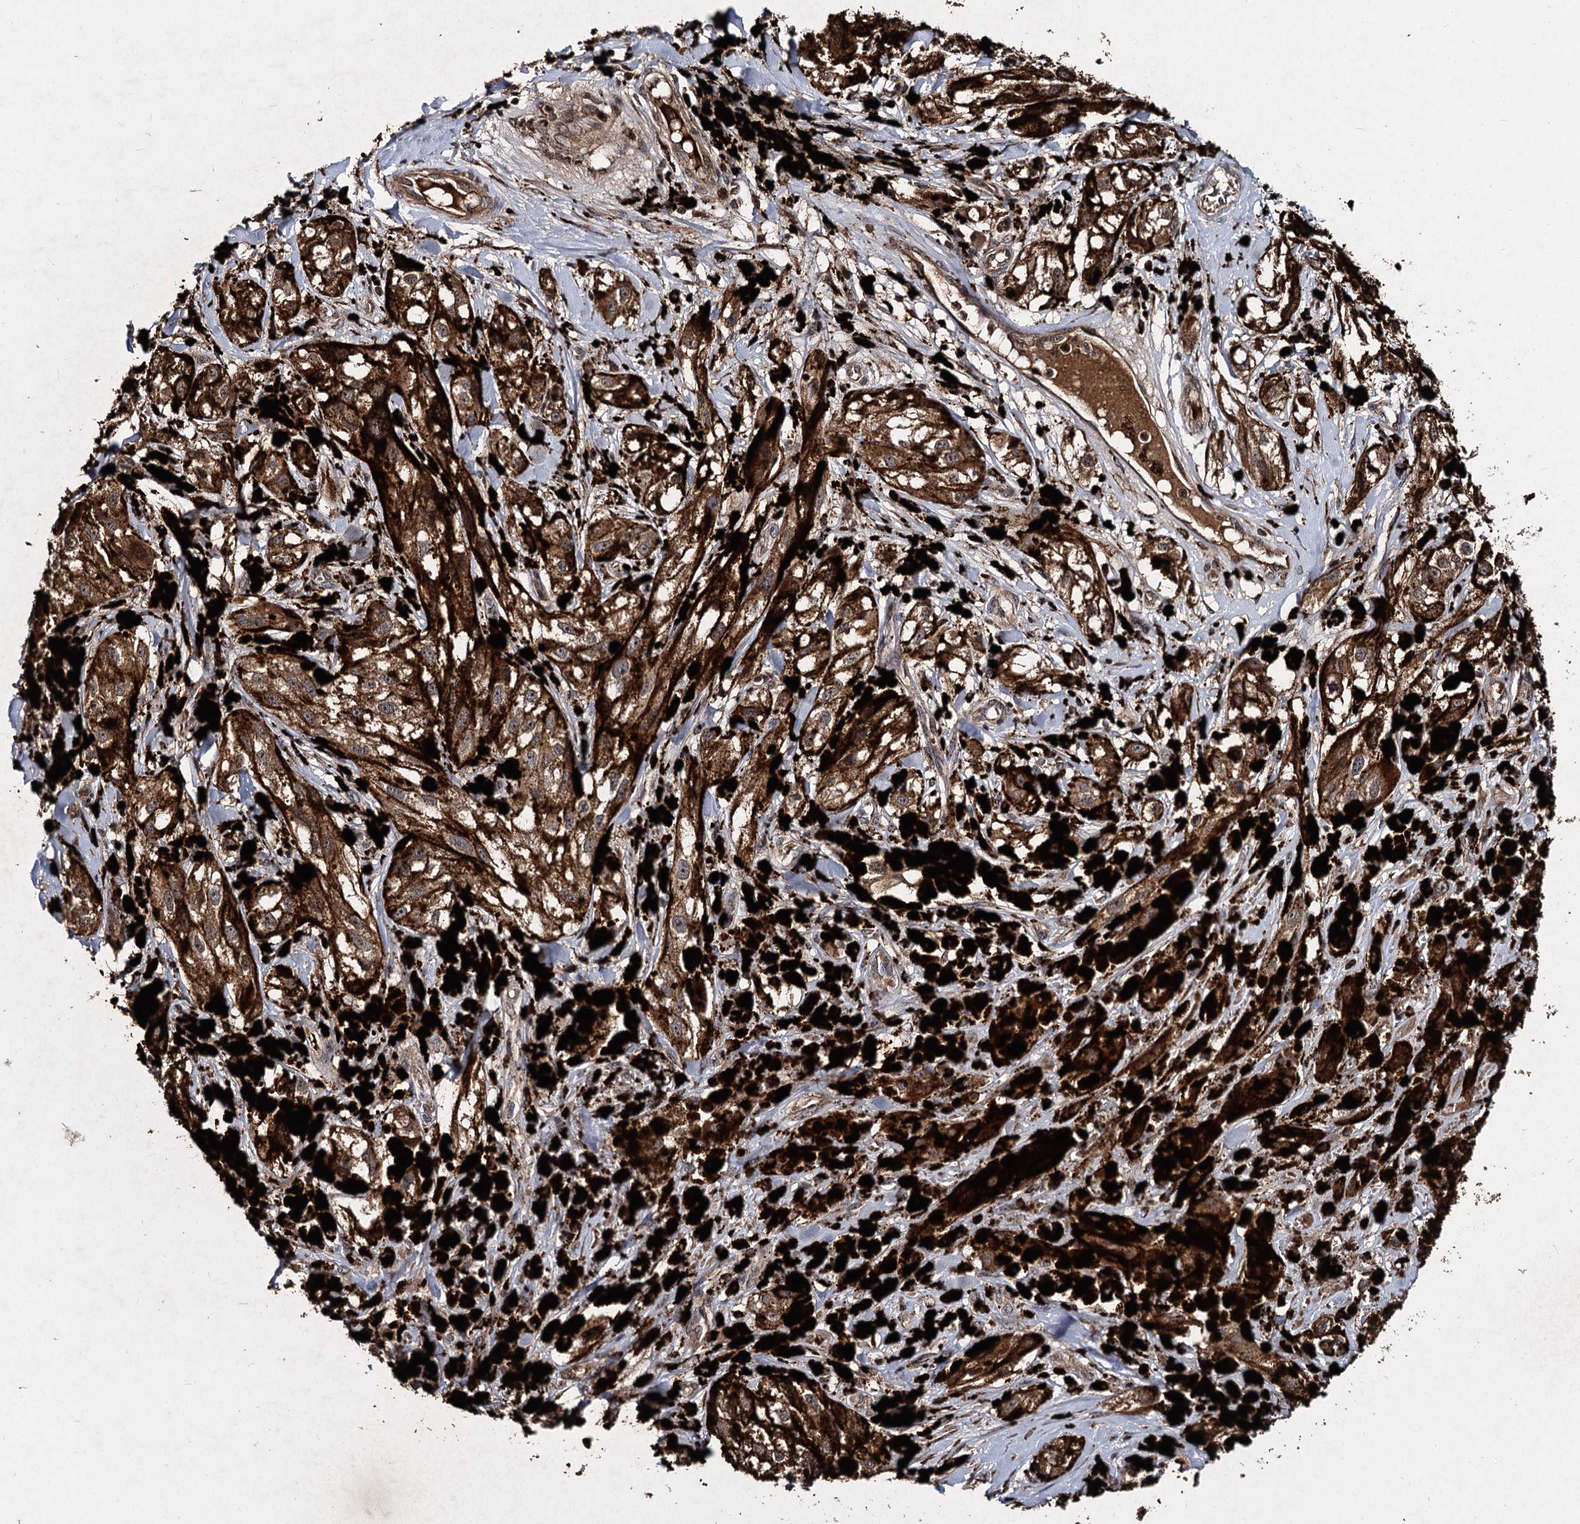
{"staining": {"intensity": "moderate", "quantity": ">75%", "location": "cytoplasmic/membranous"}, "tissue": "melanoma", "cell_type": "Tumor cells", "image_type": "cancer", "snomed": [{"axis": "morphology", "description": "Malignant melanoma, NOS"}, {"axis": "topography", "description": "Skin"}], "caption": "Immunohistochemistry (DAB) staining of malignant melanoma demonstrates moderate cytoplasmic/membranous protein expression in approximately >75% of tumor cells.", "gene": "BCL2L2", "patient": {"sex": "male", "age": 88}}